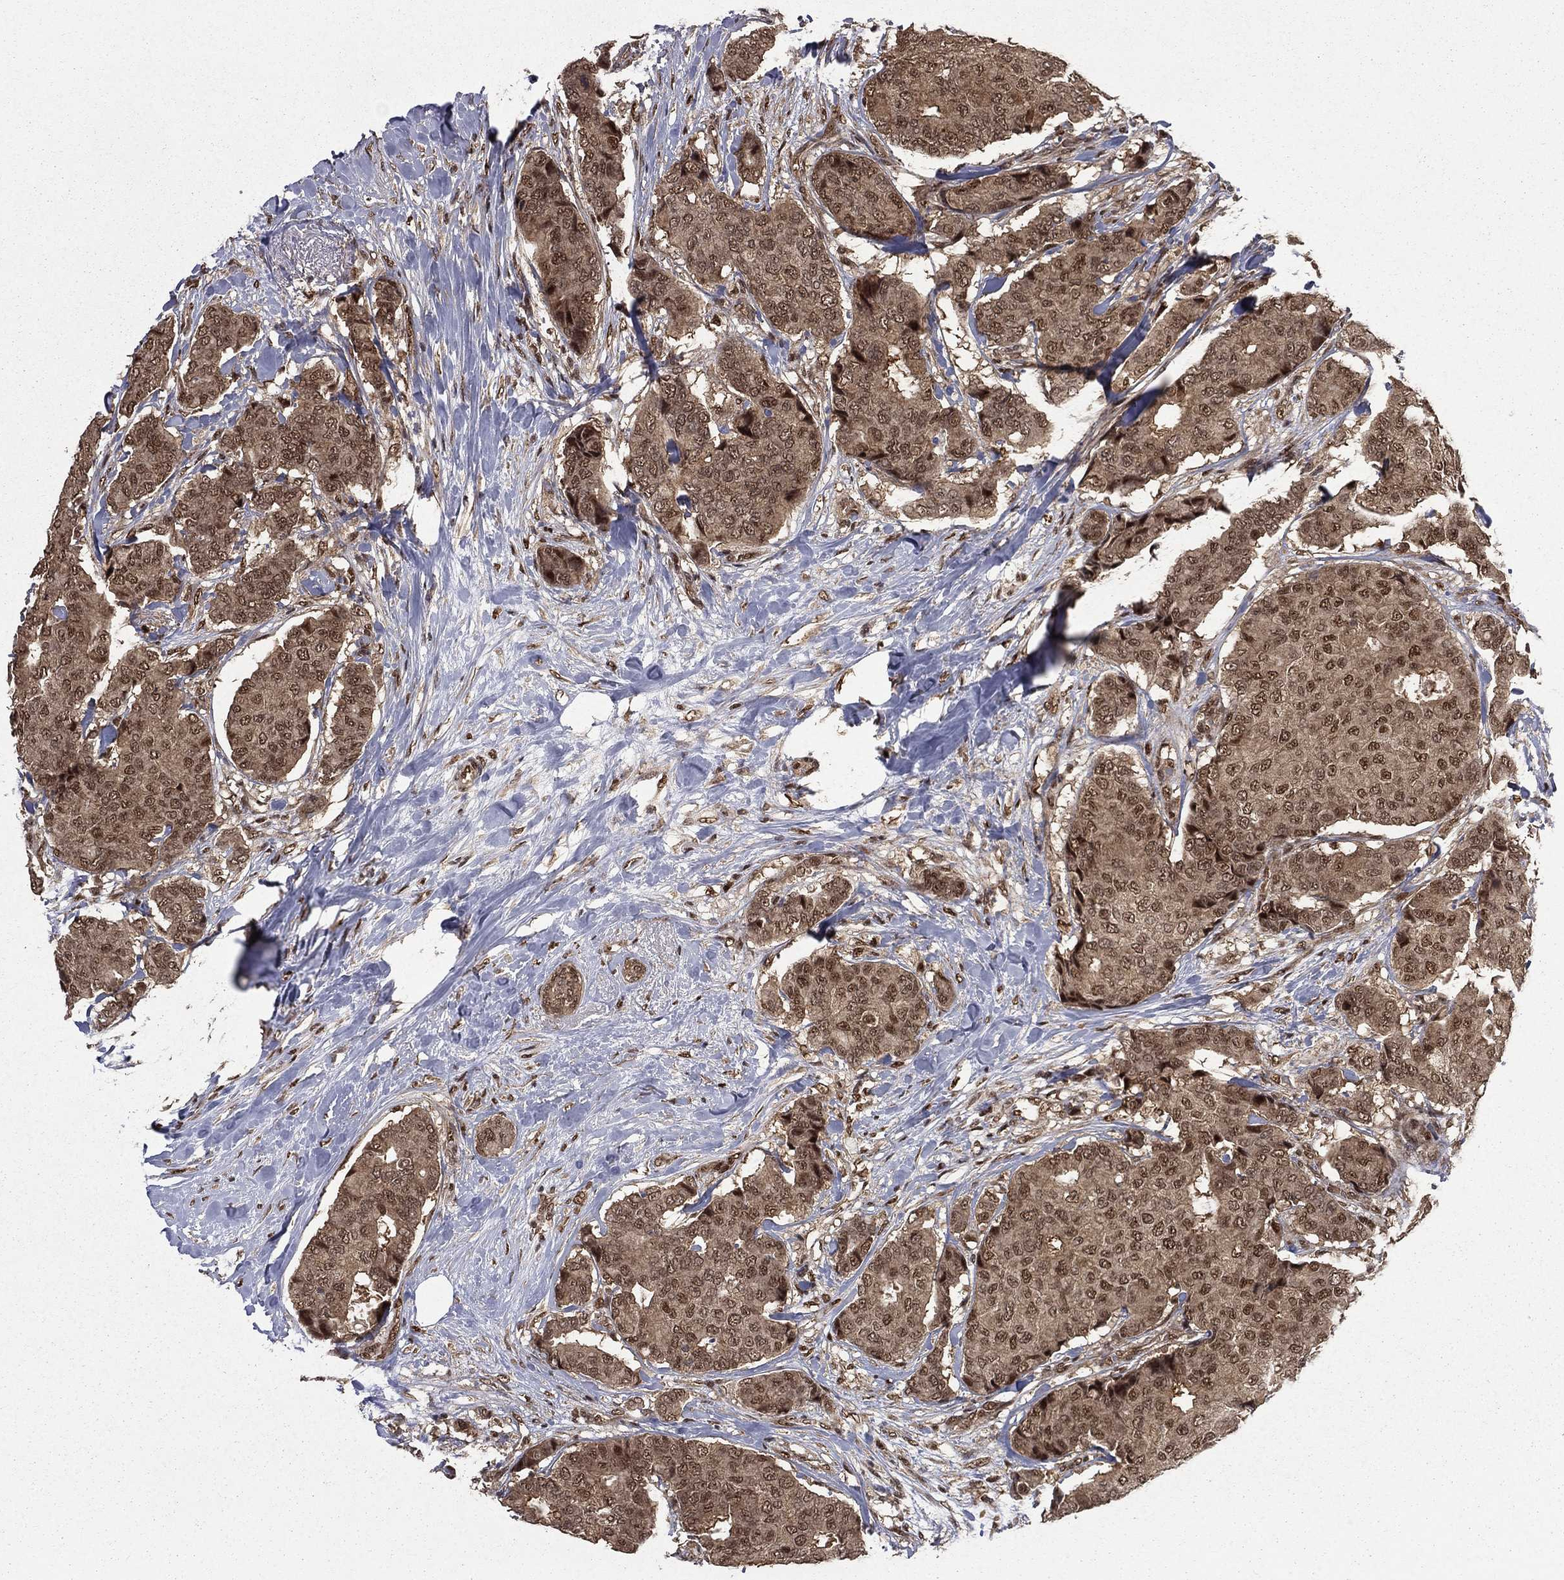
{"staining": {"intensity": "moderate", "quantity": ">75%", "location": "cytoplasmic/membranous,nuclear"}, "tissue": "breast cancer", "cell_type": "Tumor cells", "image_type": "cancer", "snomed": [{"axis": "morphology", "description": "Duct carcinoma"}, {"axis": "topography", "description": "Breast"}], "caption": "The image demonstrates a brown stain indicating the presence of a protein in the cytoplasmic/membranous and nuclear of tumor cells in breast infiltrating ductal carcinoma. (DAB (3,3'-diaminobenzidine) = brown stain, brightfield microscopy at high magnification).", "gene": "JMJD6", "patient": {"sex": "female", "age": 75}}